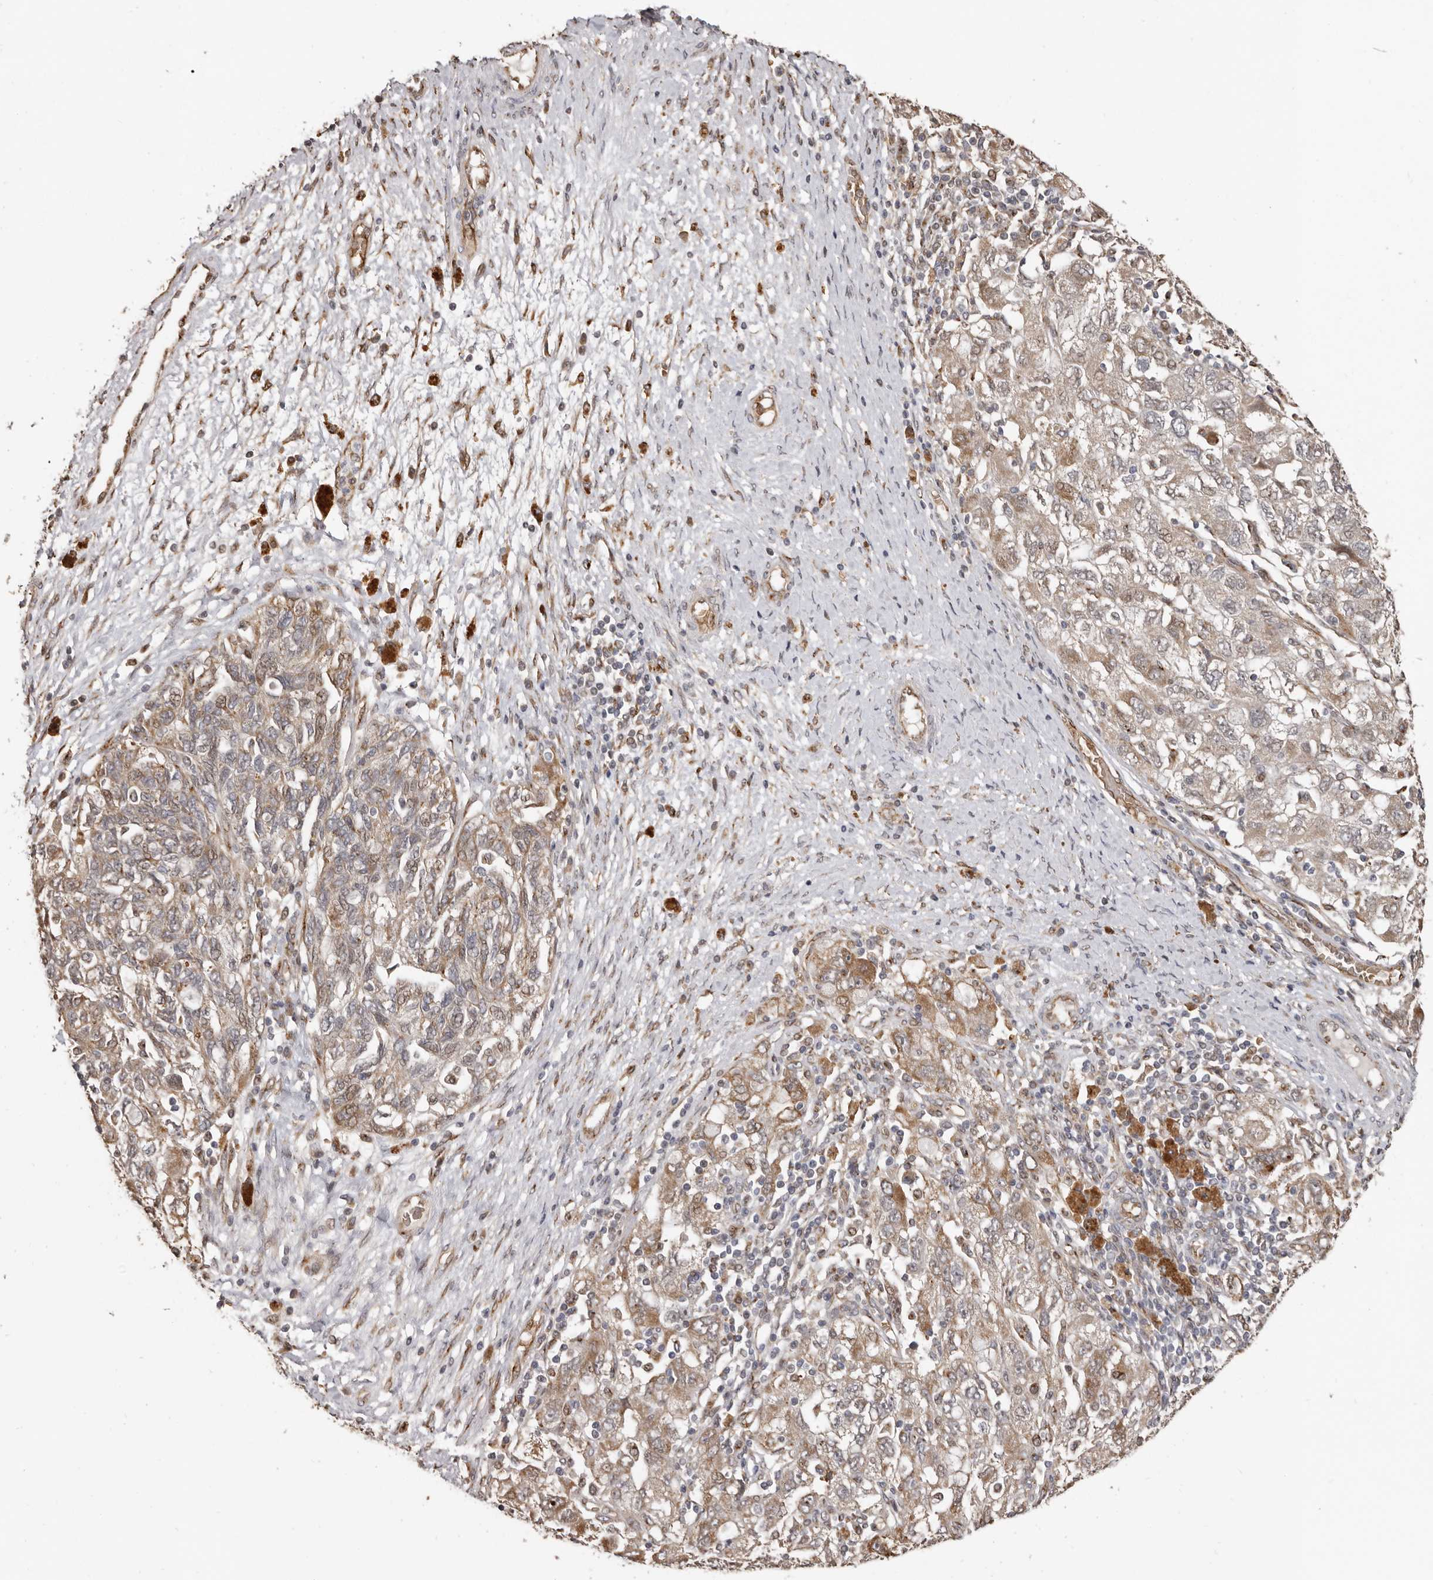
{"staining": {"intensity": "moderate", "quantity": "25%-75%", "location": "cytoplasmic/membranous"}, "tissue": "ovarian cancer", "cell_type": "Tumor cells", "image_type": "cancer", "snomed": [{"axis": "morphology", "description": "Carcinoma, NOS"}, {"axis": "morphology", "description": "Cystadenocarcinoma, serous, NOS"}, {"axis": "topography", "description": "Ovary"}], "caption": "Protein staining reveals moderate cytoplasmic/membranous positivity in about 25%-75% of tumor cells in ovarian serous cystadenocarcinoma.", "gene": "ENTREP1", "patient": {"sex": "female", "age": 69}}